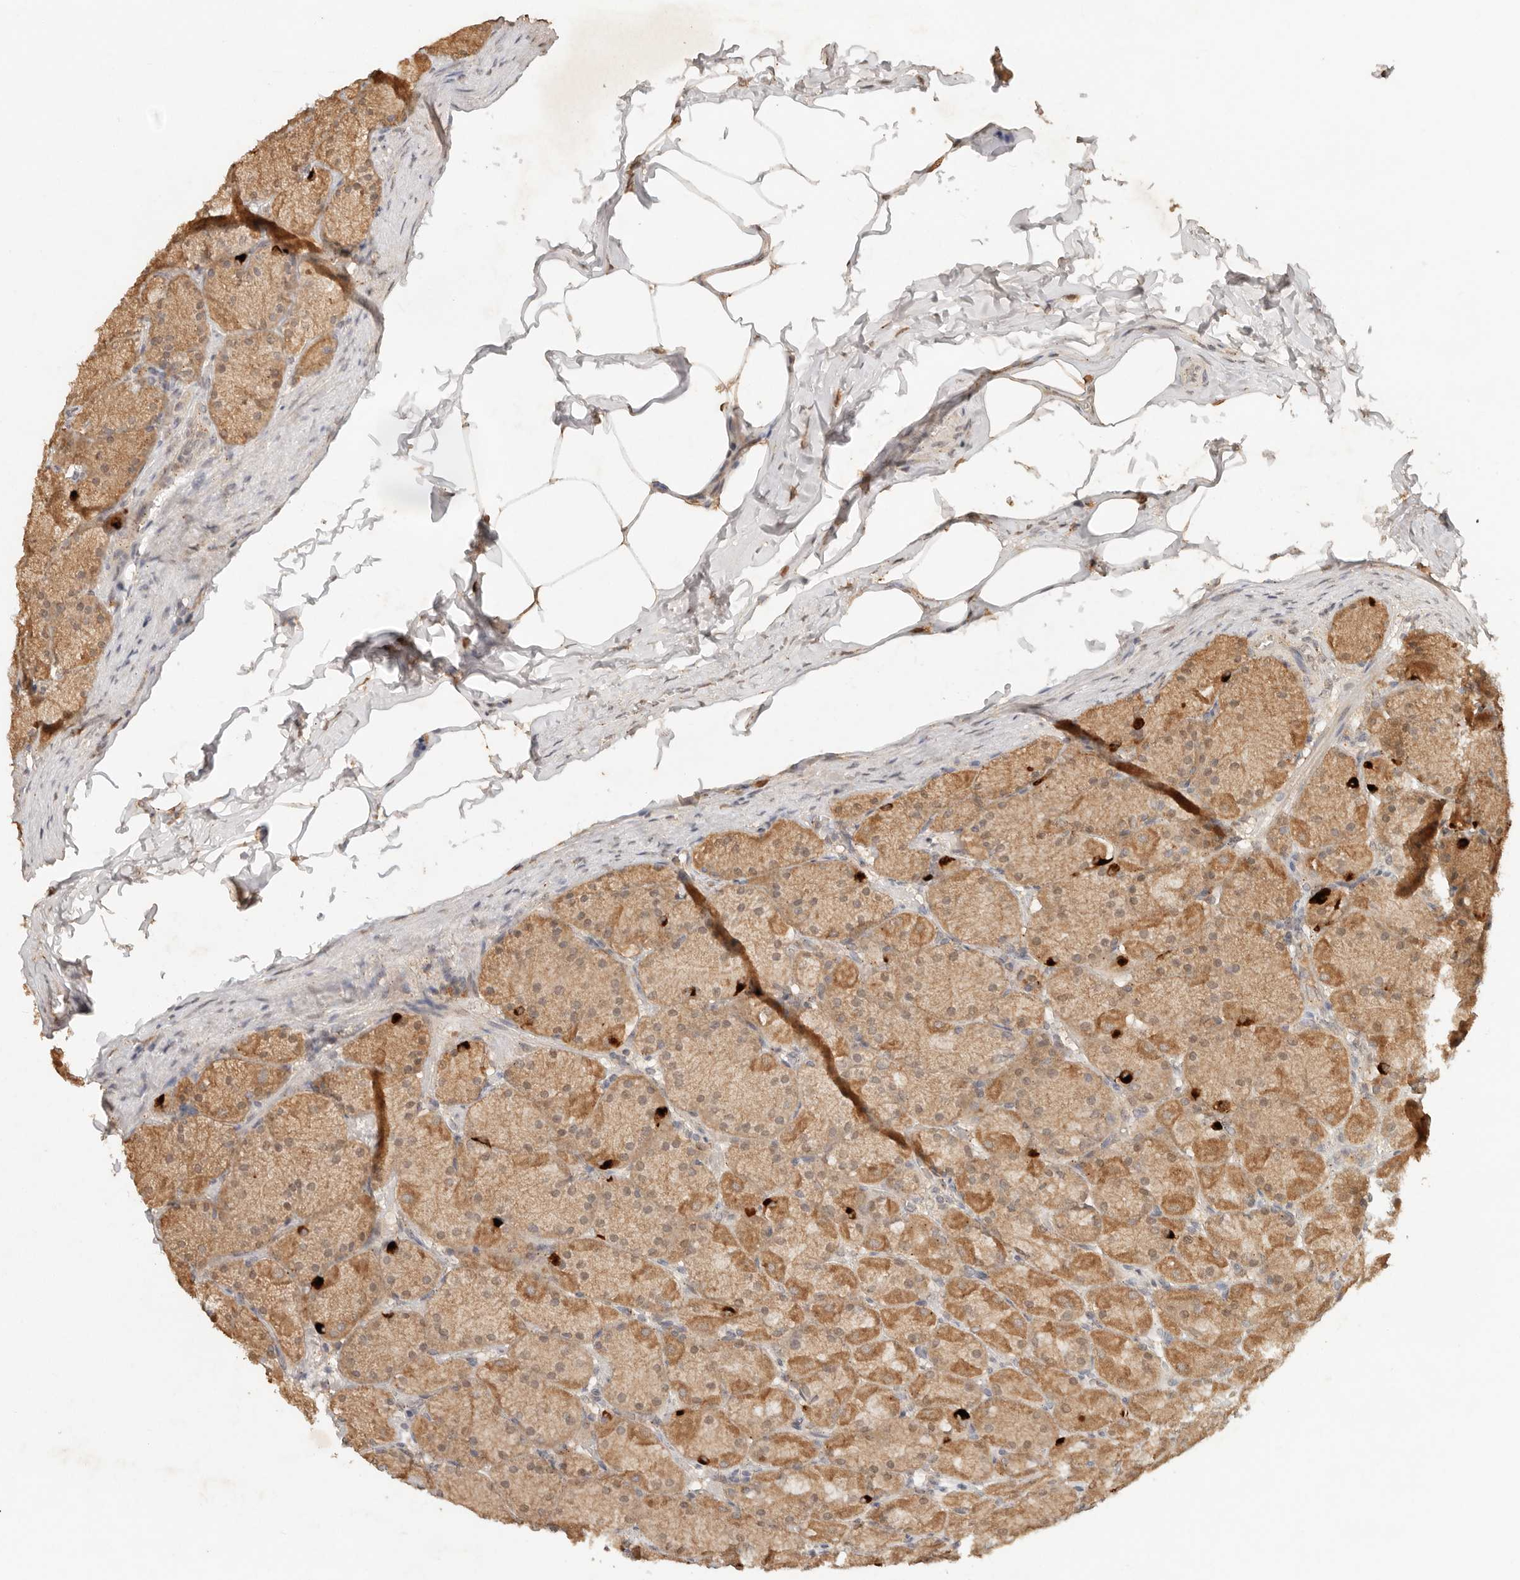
{"staining": {"intensity": "moderate", "quantity": ">75%", "location": "cytoplasmic/membranous"}, "tissue": "stomach", "cell_type": "Glandular cells", "image_type": "normal", "snomed": [{"axis": "morphology", "description": "Normal tissue, NOS"}, {"axis": "topography", "description": "Stomach, upper"}], "caption": "A high-resolution photomicrograph shows IHC staining of benign stomach, which shows moderate cytoplasmic/membranous positivity in approximately >75% of glandular cells.", "gene": "LMO4", "patient": {"sex": "female", "age": 56}}